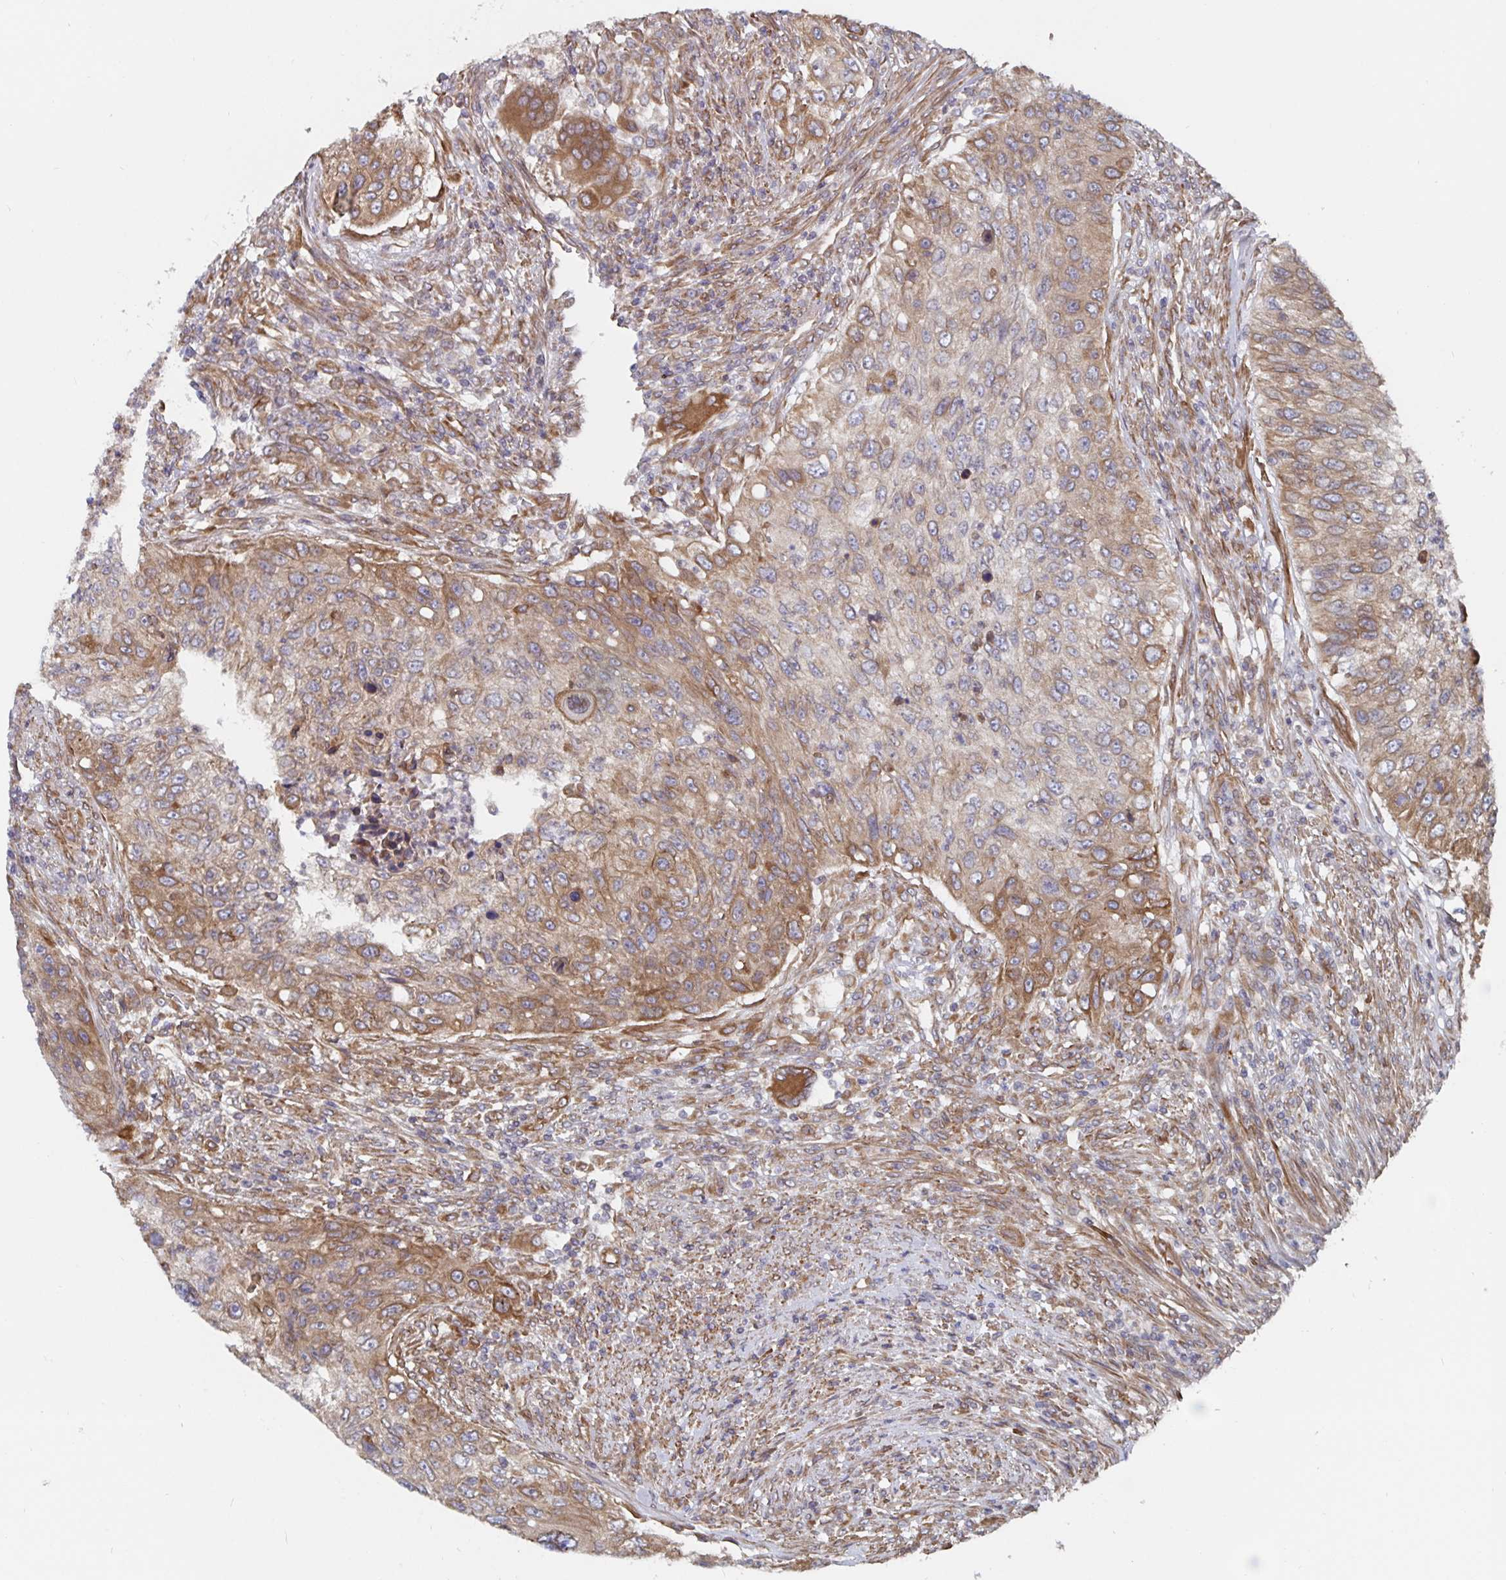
{"staining": {"intensity": "moderate", "quantity": ">75%", "location": "cytoplasmic/membranous"}, "tissue": "urothelial cancer", "cell_type": "Tumor cells", "image_type": "cancer", "snomed": [{"axis": "morphology", "description": "Urothelial carcinoma, High grade"}, {"axis": "topography", "description": "Urinary bladder"}], "caption": "Immunohistochemistry (IHC) photomicrograph of neoplastic tissue: urothelial cancer stained using immunohistochemistry (IHC) shows medium levels of moderate protein expression localized specifically in the cytoplasmic/membranous of tumor cells, appearing as a cytoplasmic/membranous brown color.", "gene": "BCAP29", "patient": {"sex": "female", "age": 60}}